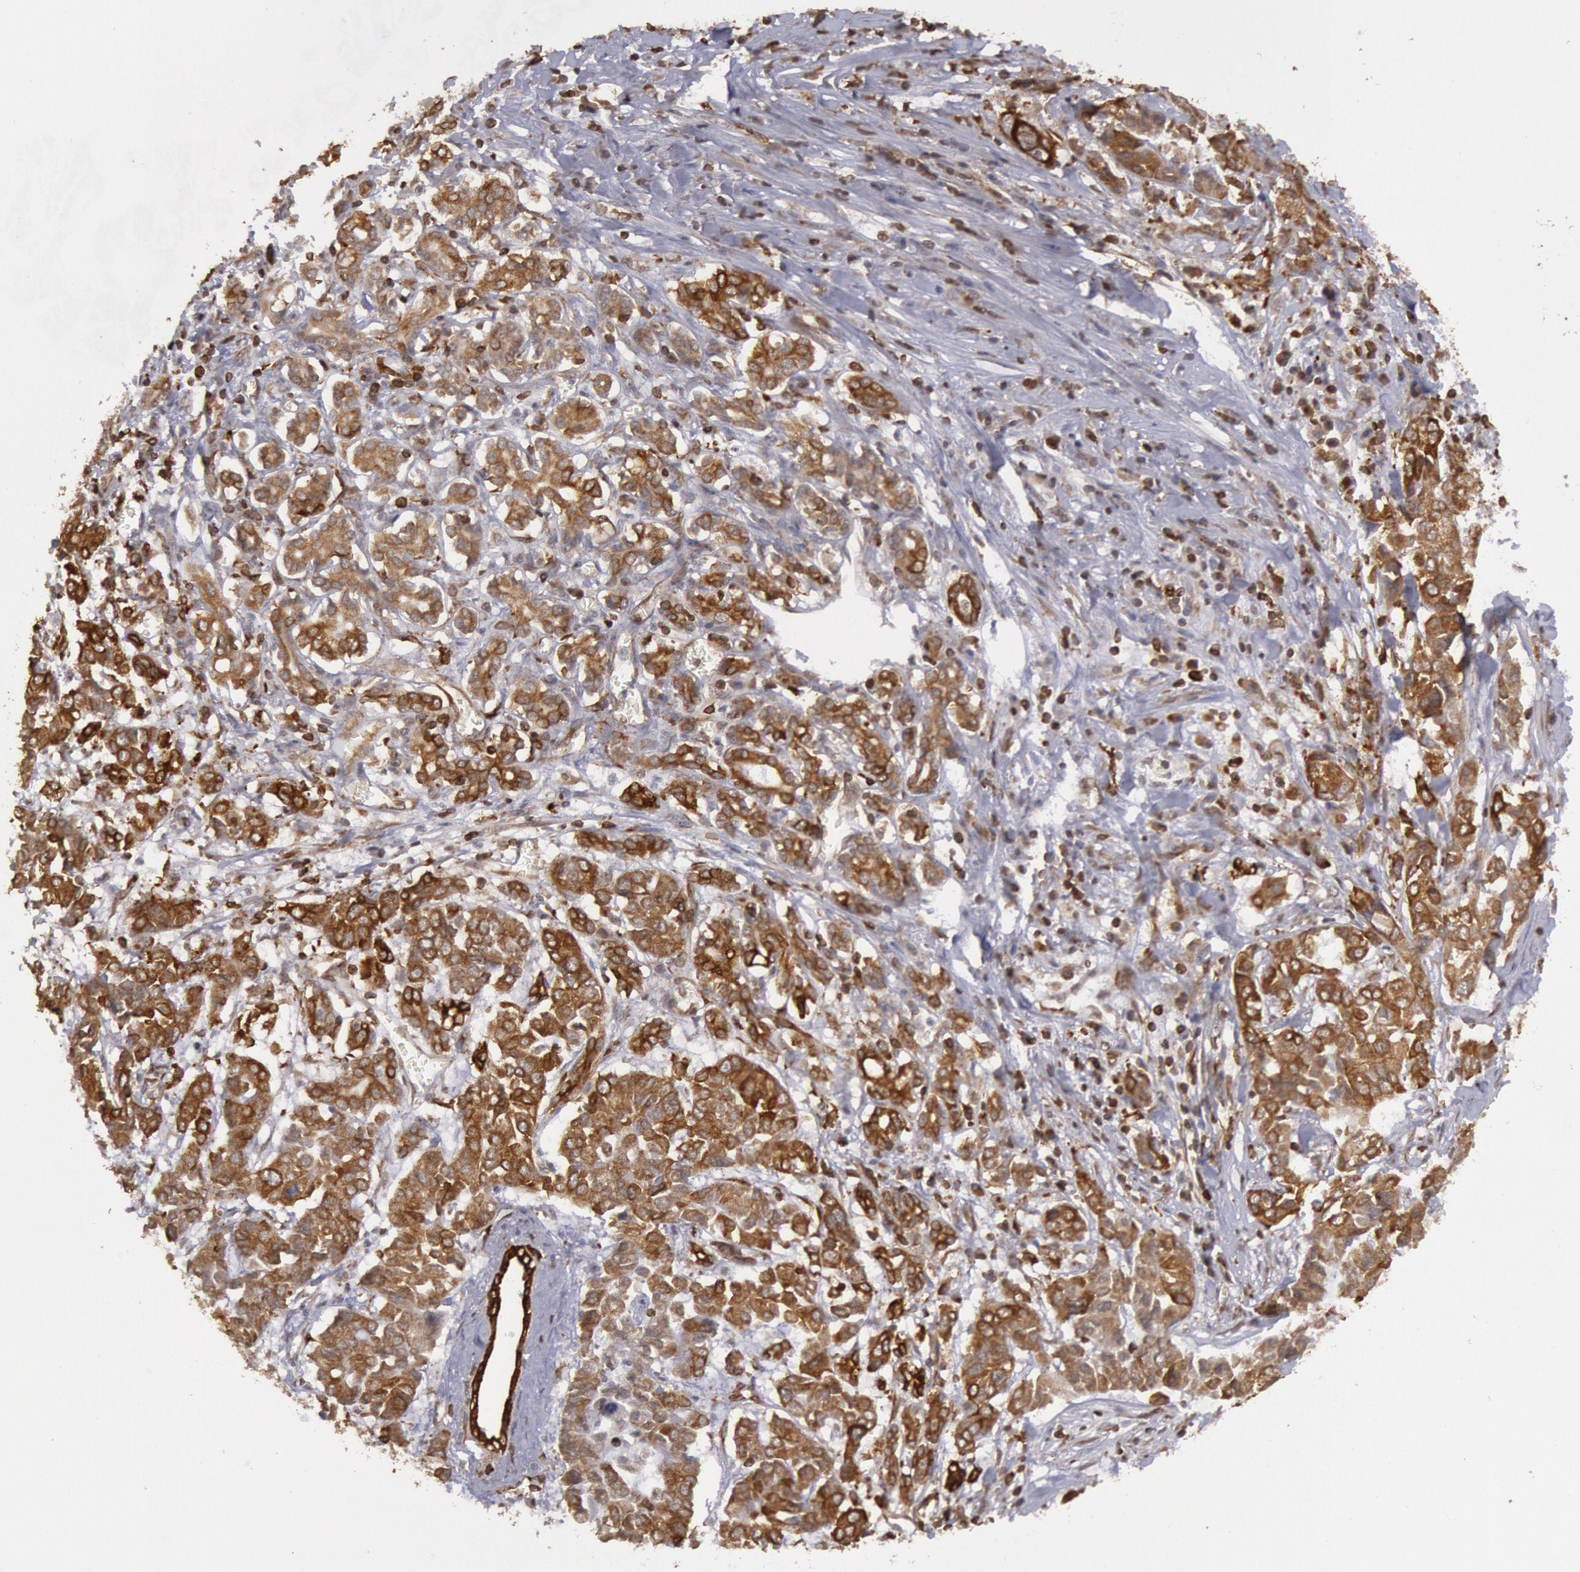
{"staining": {"intensity": "moderate", "quantity": ">75%", "location": "cytoplasmic/membranous"}, "tissue": "pancreatic cancer", "cell_type": "Tumor cells", "image_type": "cancer", "snomed": [{"axis": "morphology", "description": "Adenocarcinoma, NOS"}, {"axis": "topography", "description": "Pancreas"}], "caption": "Immunohistochemistry image of neoplastic tissue: human pancreatic adenocarcinoma stained using immunohistochemistry (IHC) demonstrates medium levels of moderate protein expression localized specifically in the cytoplasmic/membranous of tumor cells, appearing as a cytoplasmic/membranous brown color.", "gene": "TAP2", "patient": {"sex": "female", "age": 52}}